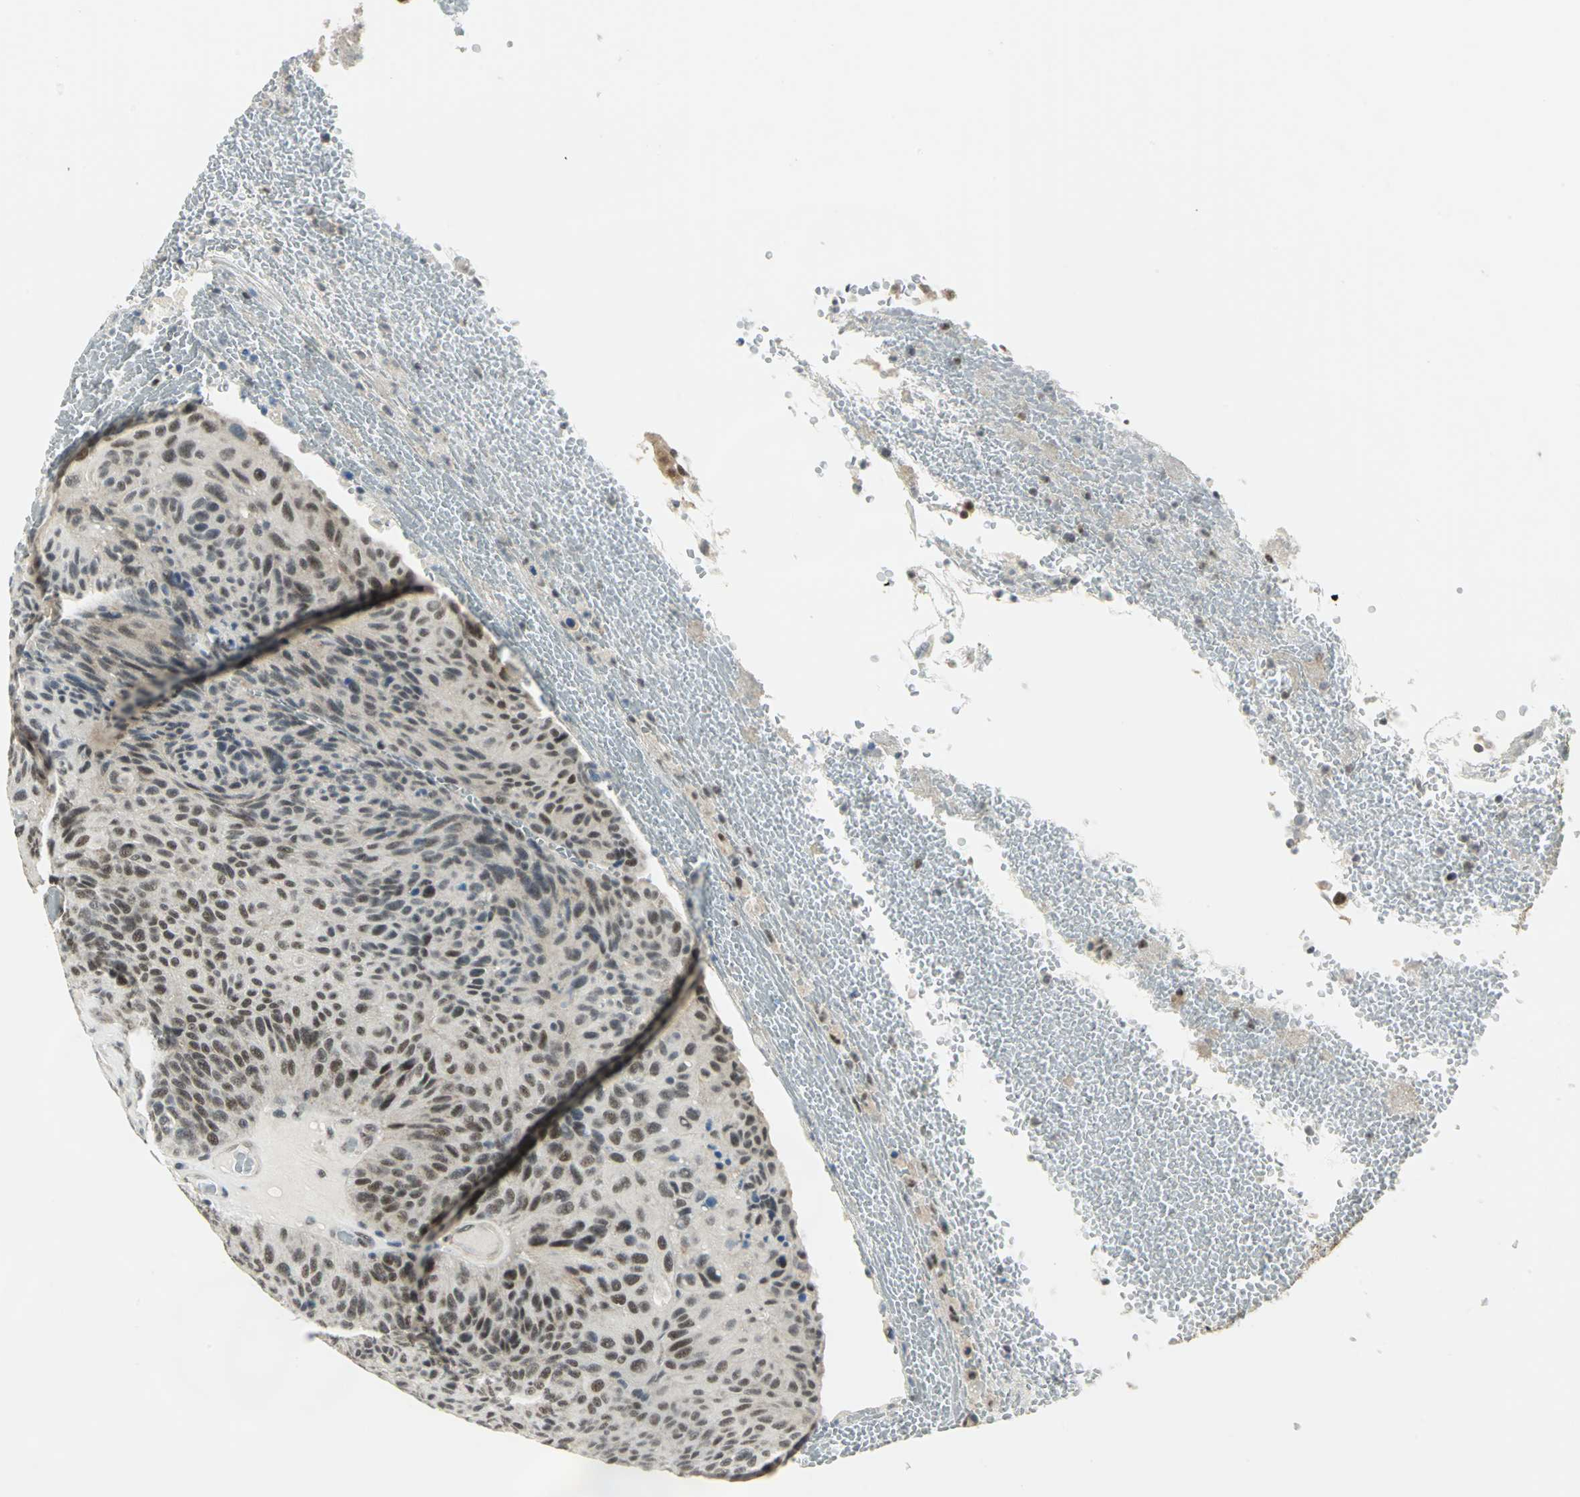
{"staining": {"intensity": "weak", "quantity": ">75%", "location": "cytoplasmic/membranous,nuclear"}, "tissue": "urothelial cancer", "cell_type": "Tumor cells", "image_type": "cancer", "snomed": [{"axis": "morphology", "description": "Urothelial carcinoma, High grade"}, {"axis": "topography", "description": "Urinary bladder"}], "caption": "Human urothelial cancer stained with a brown dye shows weak cytoplasmic/membranous and nuclear positive positivity in about >75% of tumor cells.", "gene": "MTA1", "patient": {"sex": "male", "age": 66}}